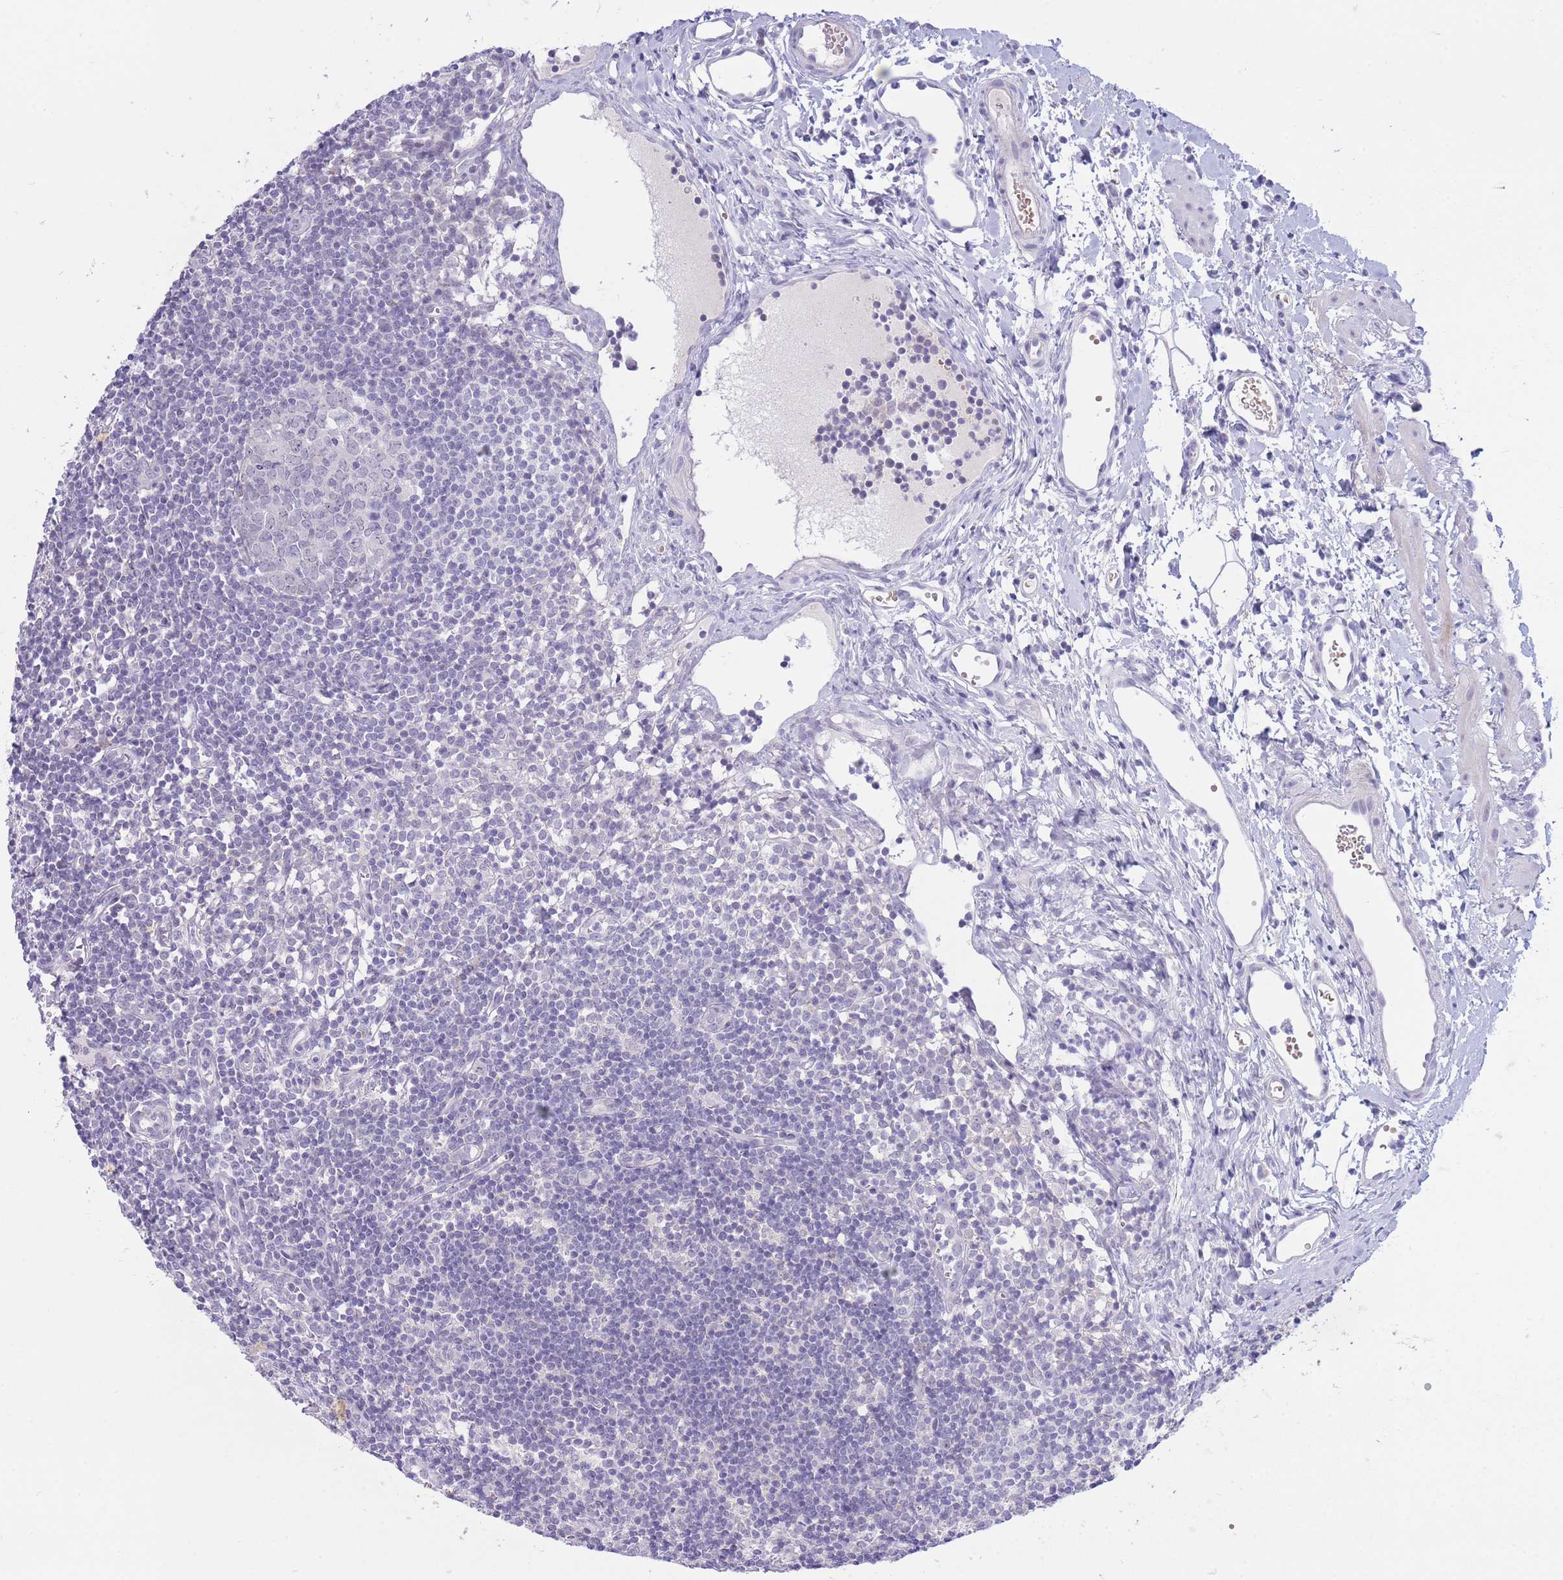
{"staining": {"intensity": "negative", "quantity": "none", "location": "none"}, "tissue": "lymph node", "cell_type": "Germinal center cells", "image_type": "normal", "snomed": [{"axis": "morphology", "description": "Normal tissue, NOS"}, {"axis": "topography", "description": "Lymph node"}], "caption": "Photomicrograph shows no protein staining in germinal center cells of normal lymph node.", "gene": "FBXO46", "patient": {"sex": "female", "age": 37}}